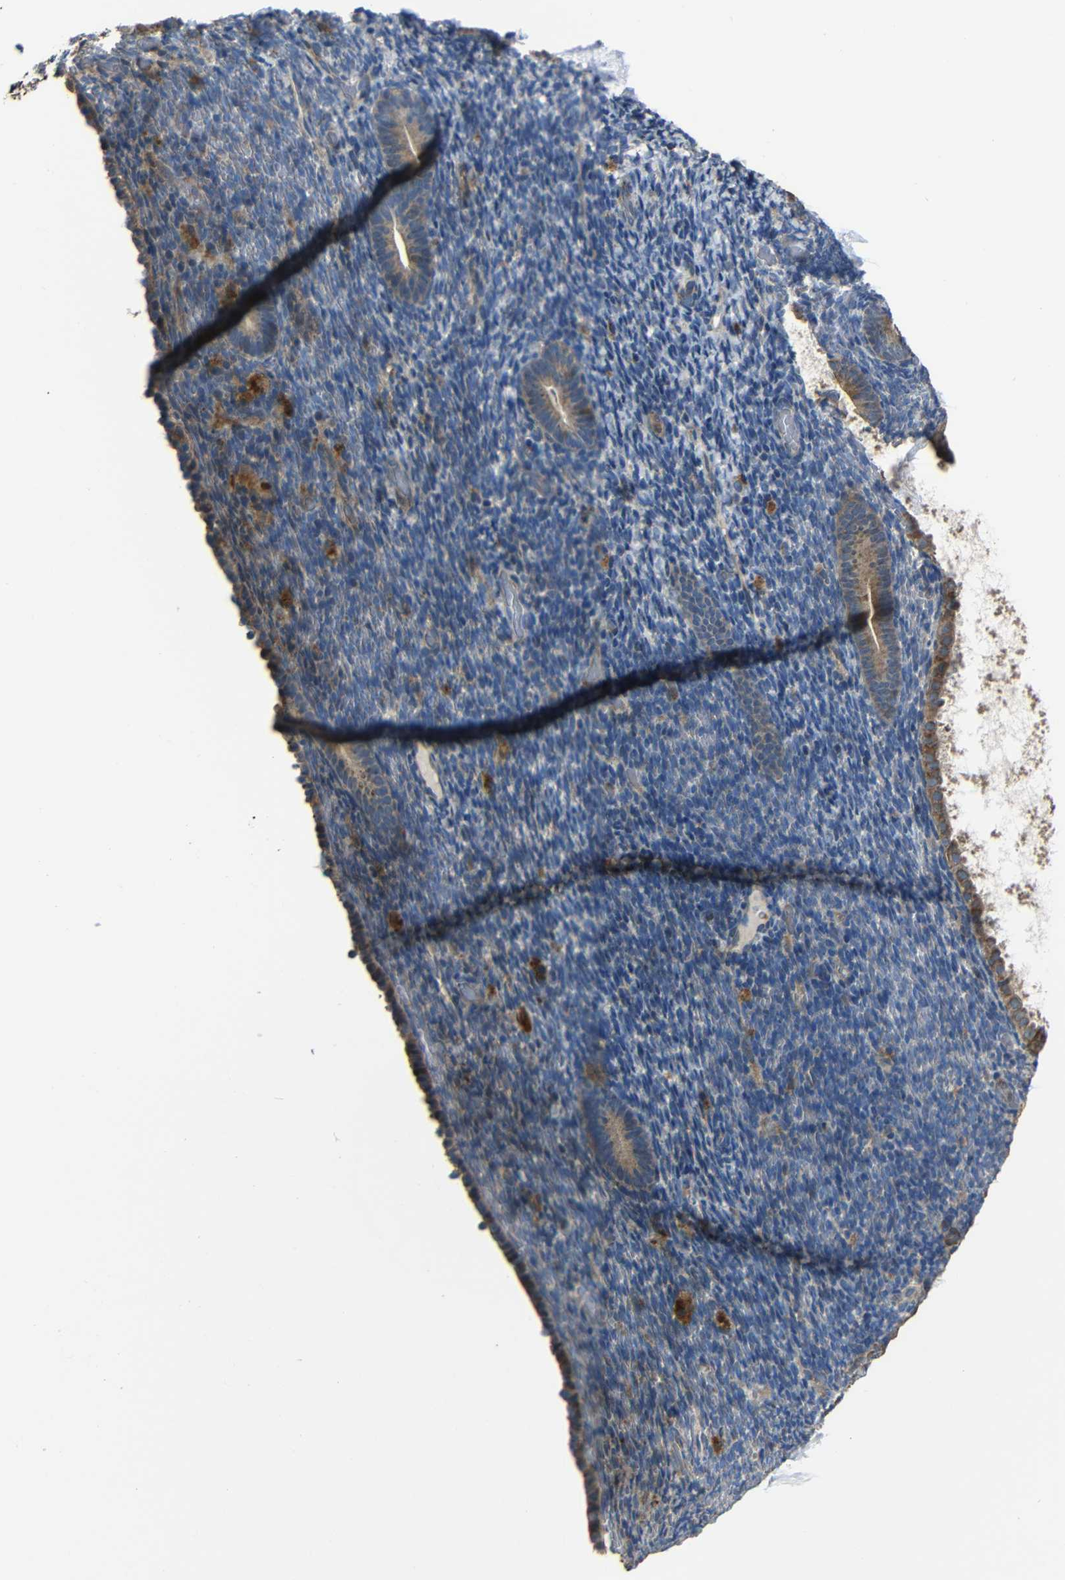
{"staining": {"intensity": "weak", "quantity": "<25%", "location": "cytoplasmic/membranous"}, "tissue": "endometrium", "cell_type": "Cells in endometrial stroma", "image_type": "normal", "snomed": [{"axis": "morphology", "description": "Normal tissue, NOS"}, {"axis": "topography", "description": "Endometrium"}], "caption": "Histopathology image shows no protein staining in cells in endometrial stroma of unremarkable endometrium.", "gene": "SNN", "patient": {"sex": "female", "age": 51}}